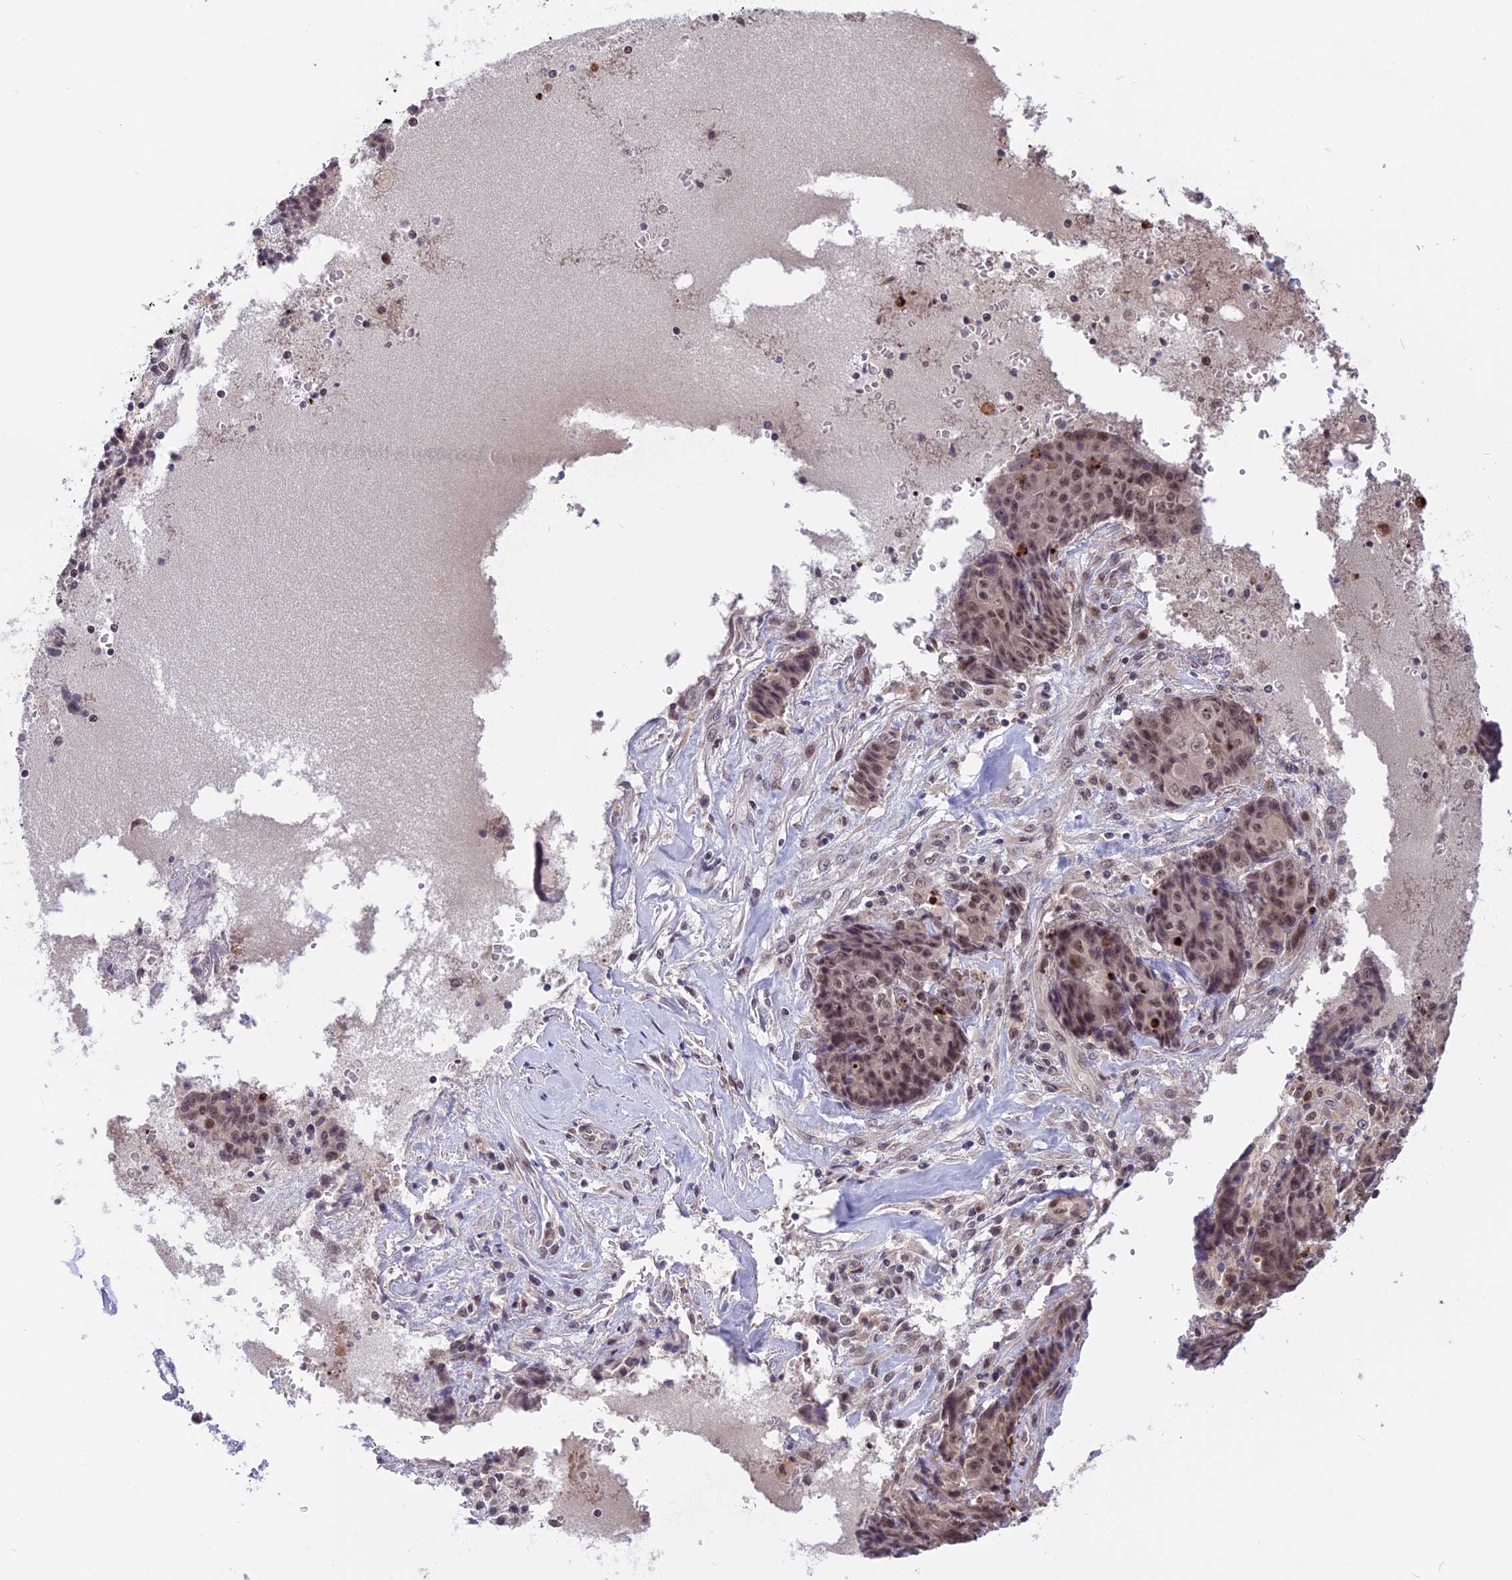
{"staining": {"intensity": "moderate", "quantity": ">75%", "location": "nuclear"}, "tissue": "ovarian cancer", "cell_type": "Tumor cells", "image_type": "cancer", "snomed": [{"axis": "morphology", "description": "Carcinoma, endometroid"}, {"axis": "topography", "description": "Ovary"}], "caption": "A brown stain labels moderate nuclear expression of a protein in ovarian cancer (endometroid carcinoma) tumor cells.", "gene": "POLR2C", "patient": {"sex": "female", "age": 42}}